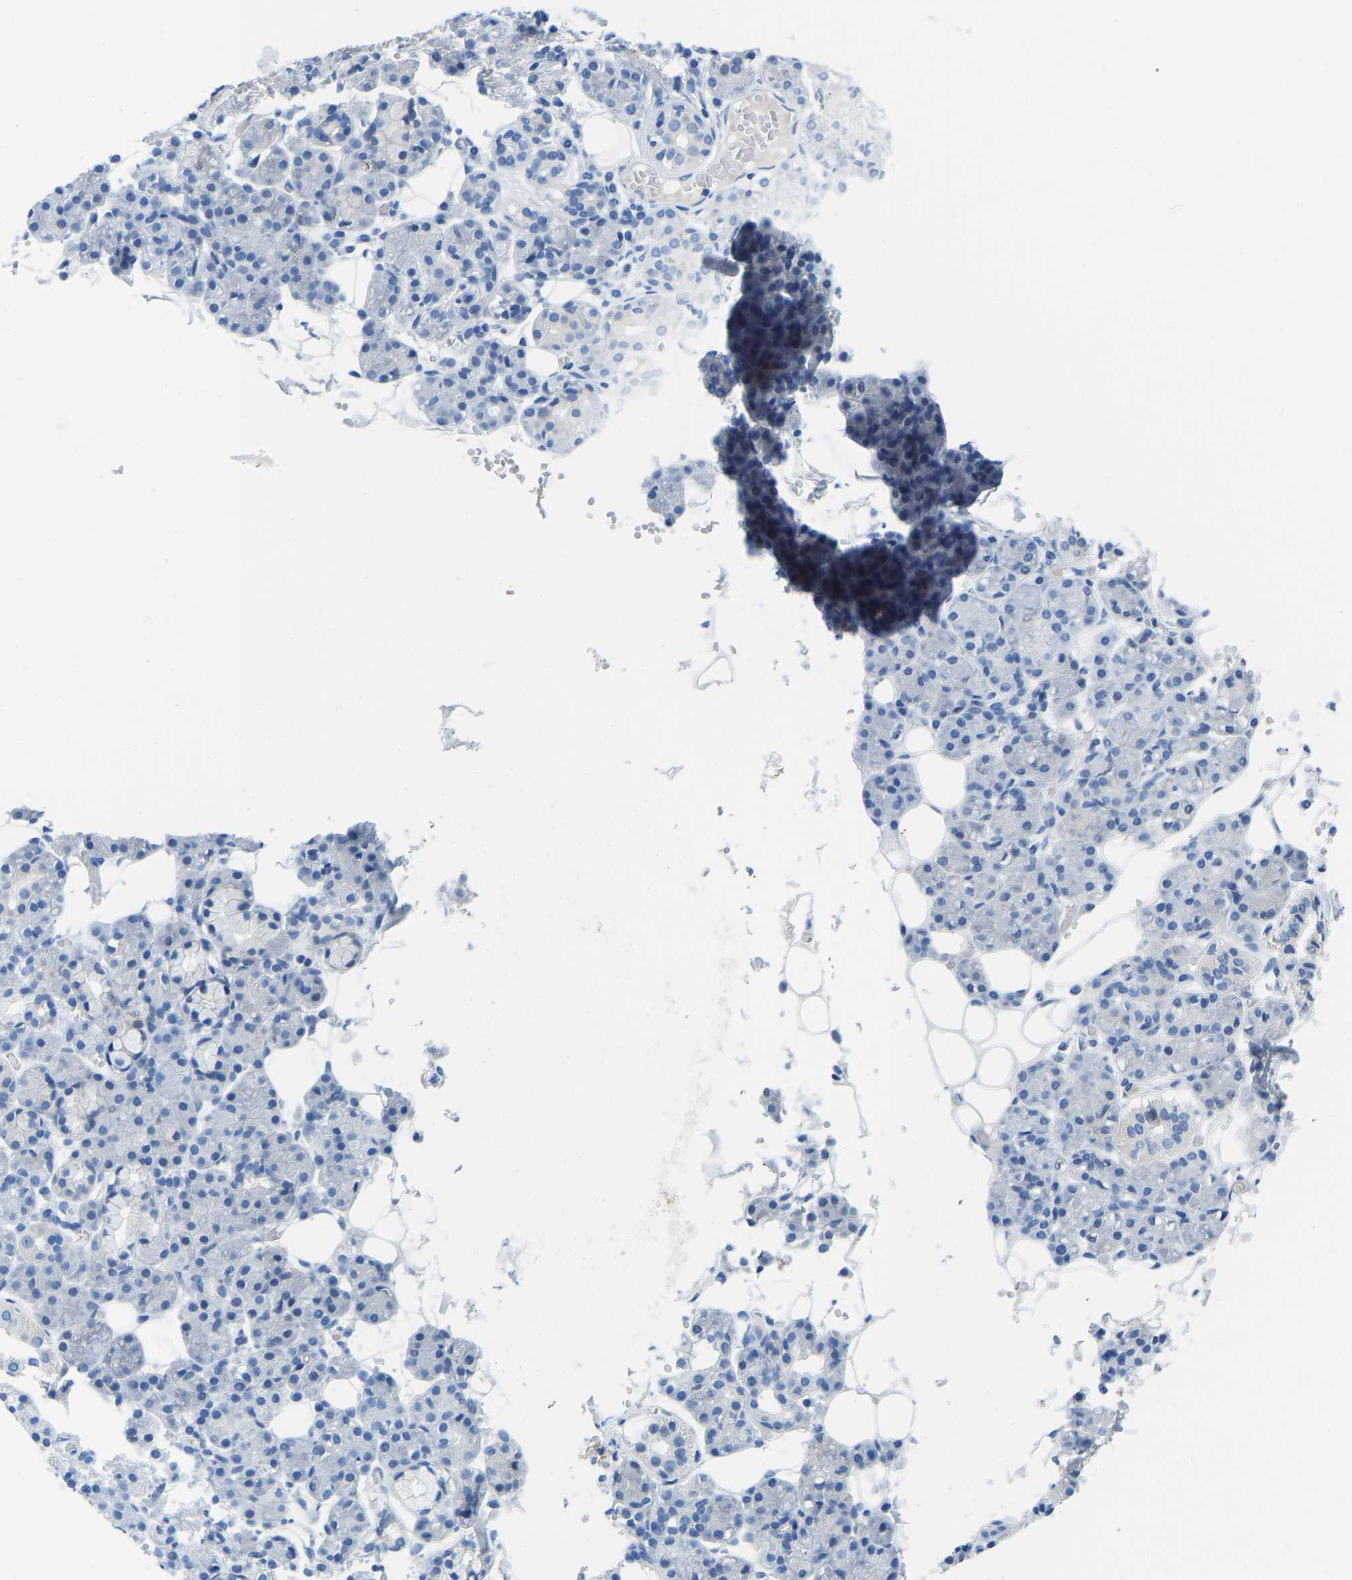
{"staining": {"intensity": "negative", "quantity": "none", "location": "none"}, "tissue": "salivary gland", "cell_type": "Glandular cells", "image_type": "normal", "snomed": [{"axis": "morphology", "description": "Normal tissue, NOS"}, {"axis": "topography", "description": "Salivary gland"}], "caption": "The immunohistochemistry (IHC) photomicrograph has no significant positivity in glandular cells of salivary gland.", "gene": "NKAIN3", "patient": {"sex": "male", "age": 63}}